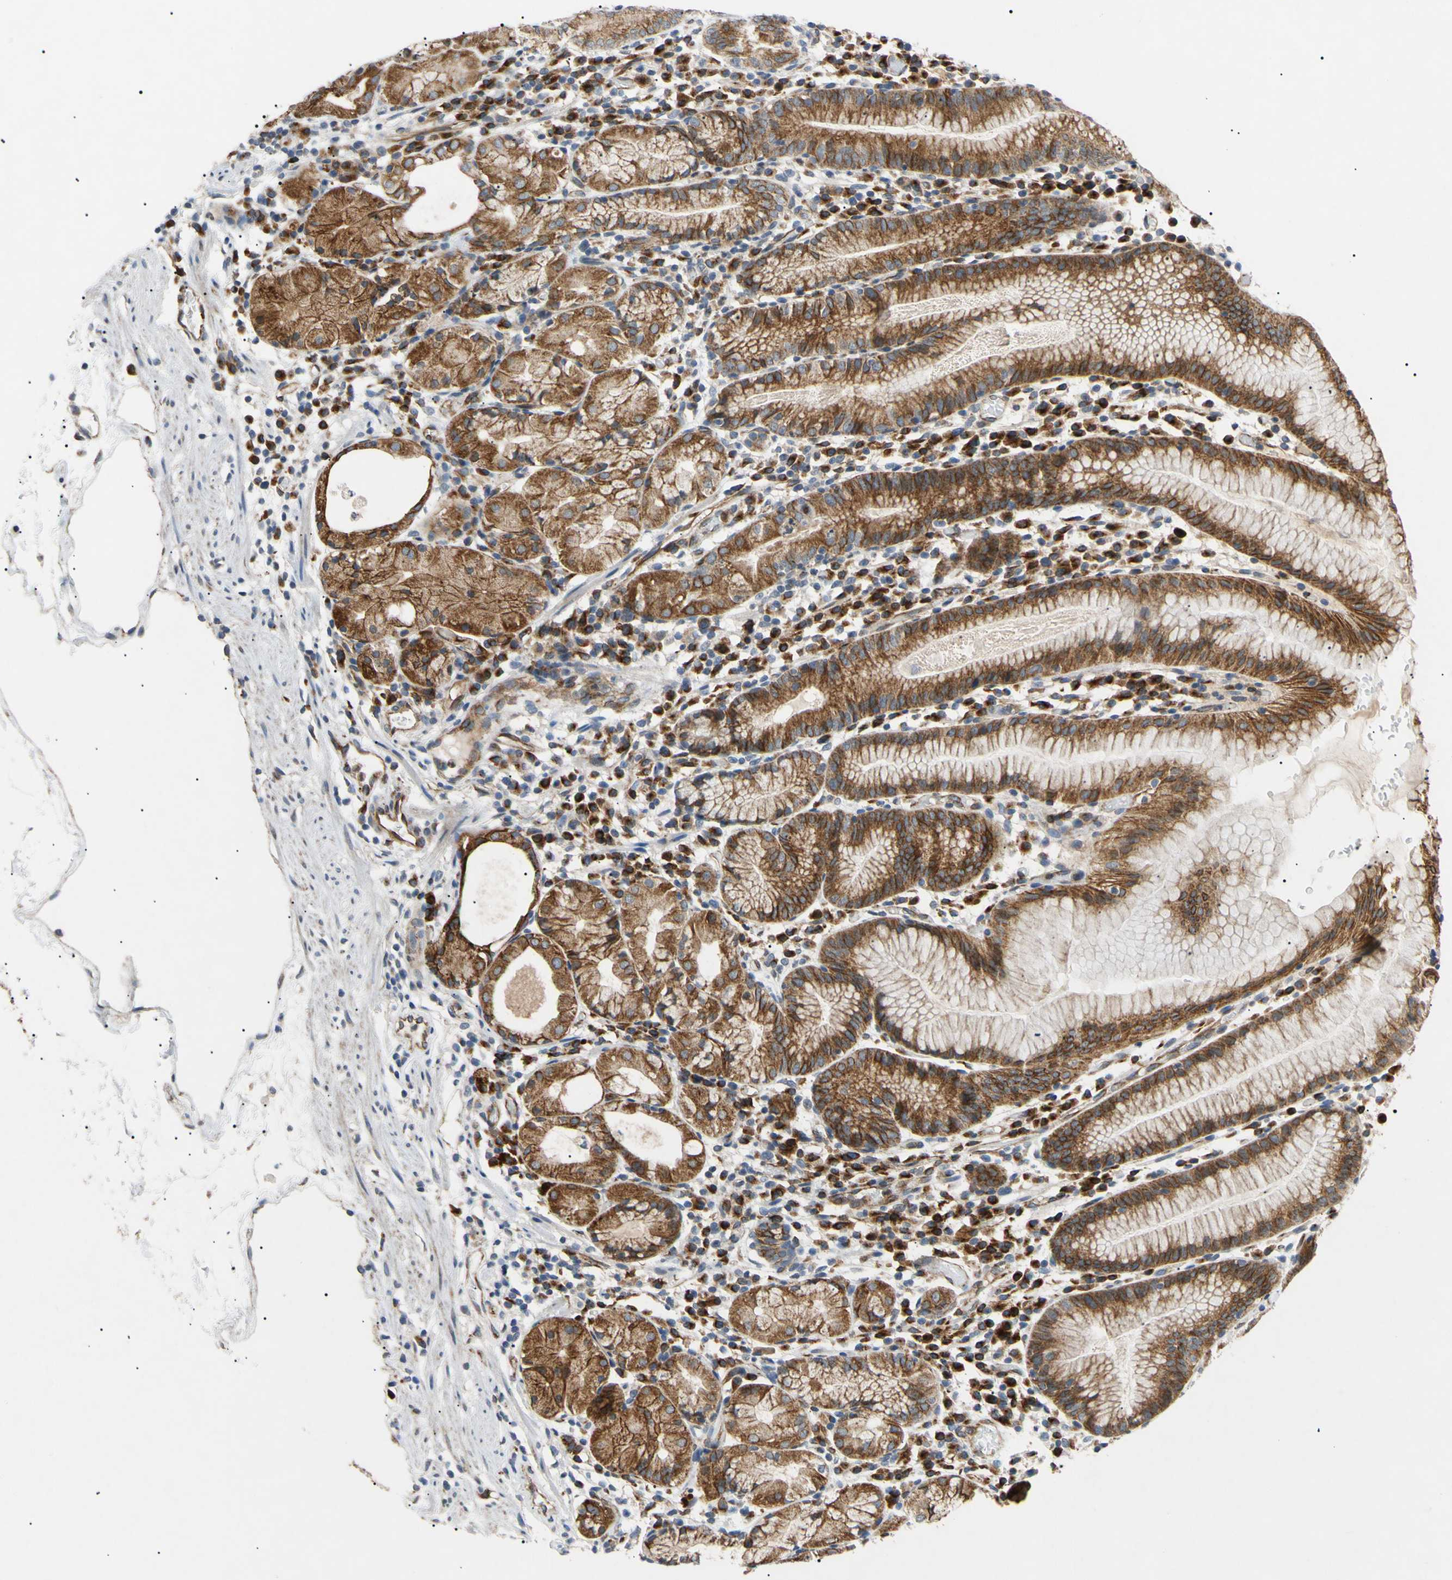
{"staining": {"intensity": "moderate", "quantity": ">75%", "location": "cytoplasmic/membranous"}, "tissue": "stomach", "cell_type": "Glandular cells", "image_type": "normal", "snomed": [{"axis": "morphology", "description": "Normal tissue, NOS"}, {"axis": "topography", "description": "Stomach"}, {"axis": "topography", "description": "Stomach, lower"}], "caption": "Stomach stained for a protein (brown) displays moderate cytoplasmic/membranous positive positivity in about >75% of glandular cells.", "gene": "TUBB4A", "patient": {"sex": "female", "age": 75}}